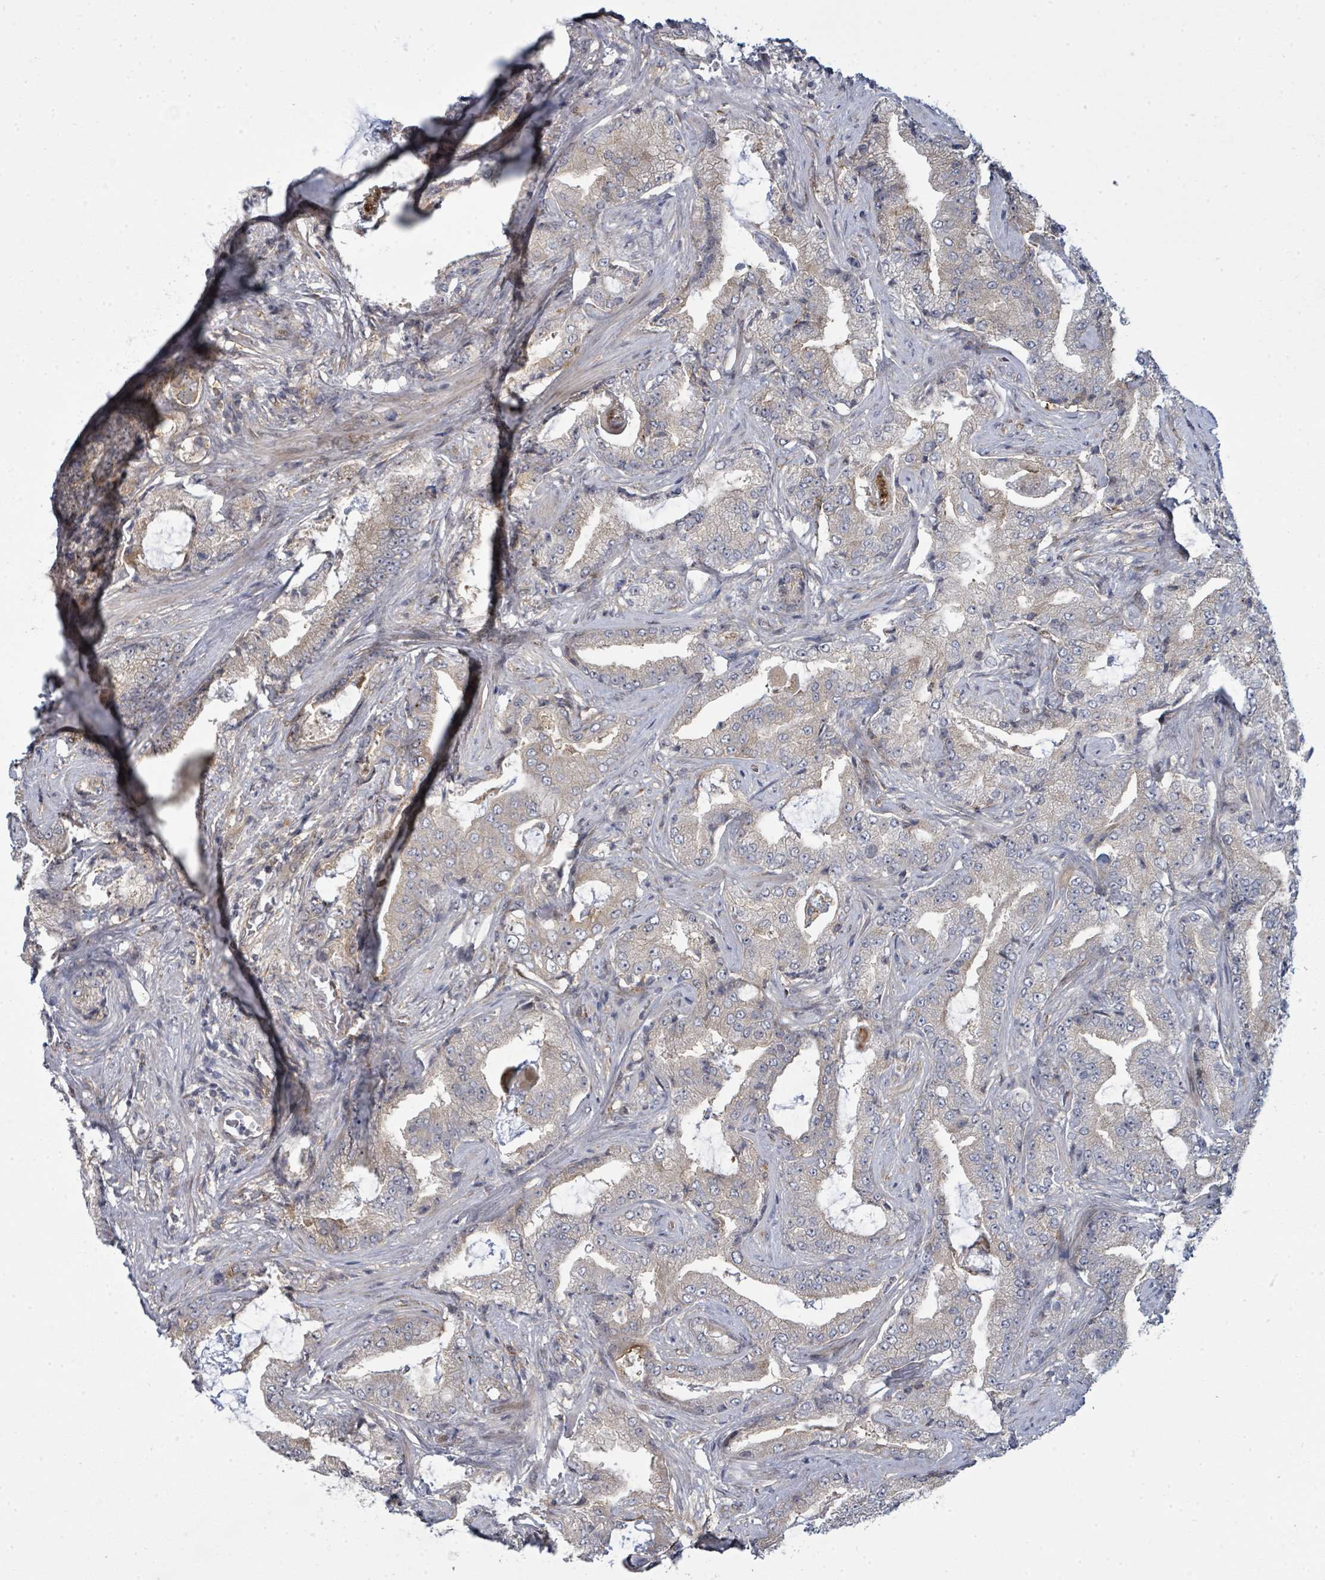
{"staining": {"intensity": "weak", "quantity": "25%-75%", "location": "cytoplasmic/membranous"}, "tissue": "prostate cancer", "cell_type": "Tumor cells", "image_type": "cancer", "snomed": [{"axis": "morphology", "description": "Adenocarcinoma, High grade"}, {"axis": "topography", "description": "Prostate"}], "caption": "A high-resolution histopathology image shows immunohistochemistry staining of prostate cancer (high-grade adenocarcinoma), which exhibits weak cytoplasmic/membranous staining in approximately 25%-75% of tumor cells.", "gene": "PSMG2", "patient": {"sex": "male", "age": 68}}